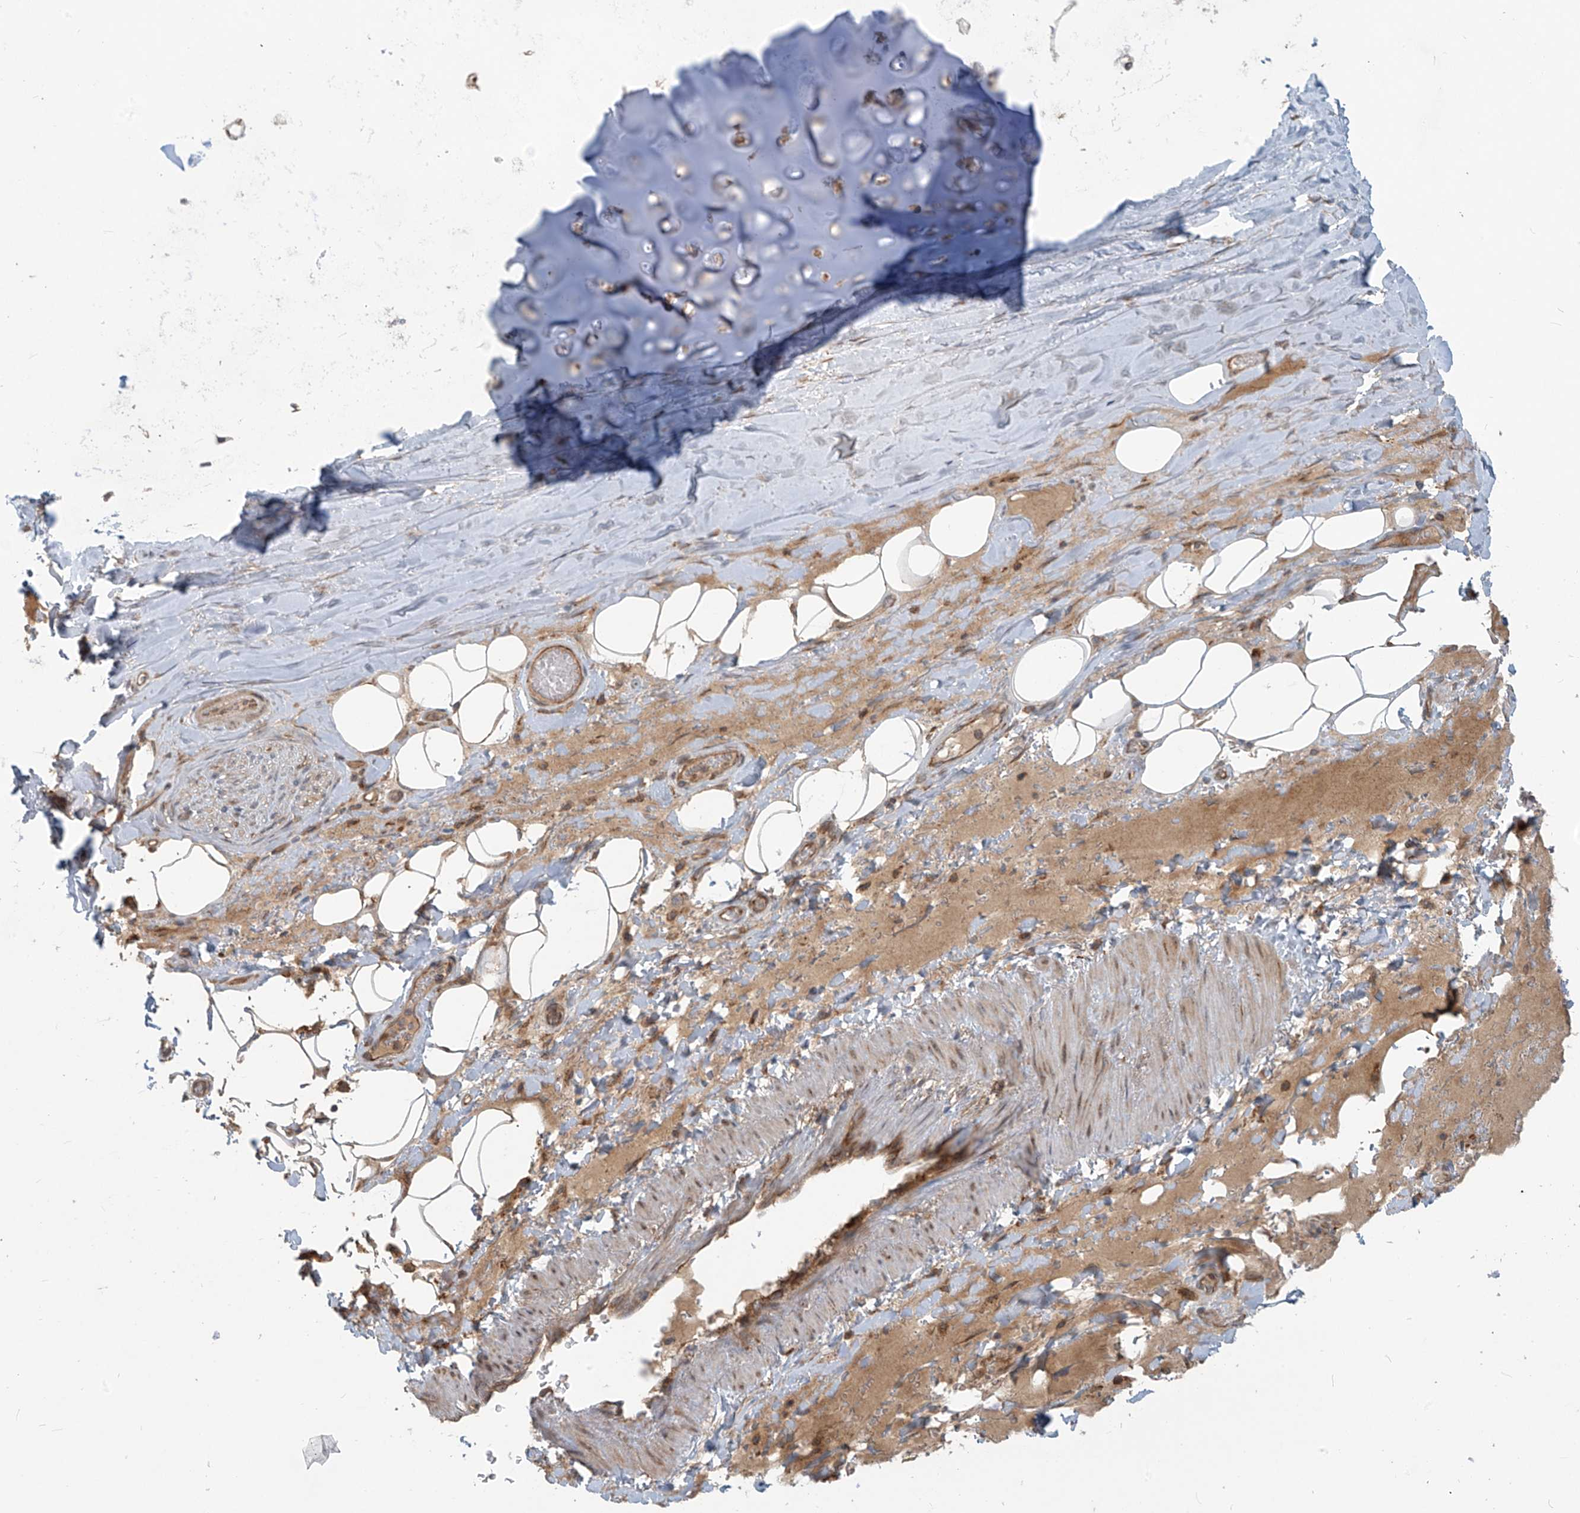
{"staining": {"intensity": "moderate", "quantity": ">75%", "location": "cytoplasmic/membranous"}, "tissue": "adipose tissue", "cell_type": "Adipocytes", "image_type": "normal", "snomed": [{"axis": "morphology", "description": "Normal tissue, NOS"}, {"axis": "topography", "description": "Cartilage tissue"}], "caption": "This image exhibits immunohistochemistry staining of normal human adipose tissue, with medium moderate cytoplasmic/membranous expression in approximately >75% of adipocytes.", "gene": "KATNIP", "patient": {"sex": "female", "age": 63}}